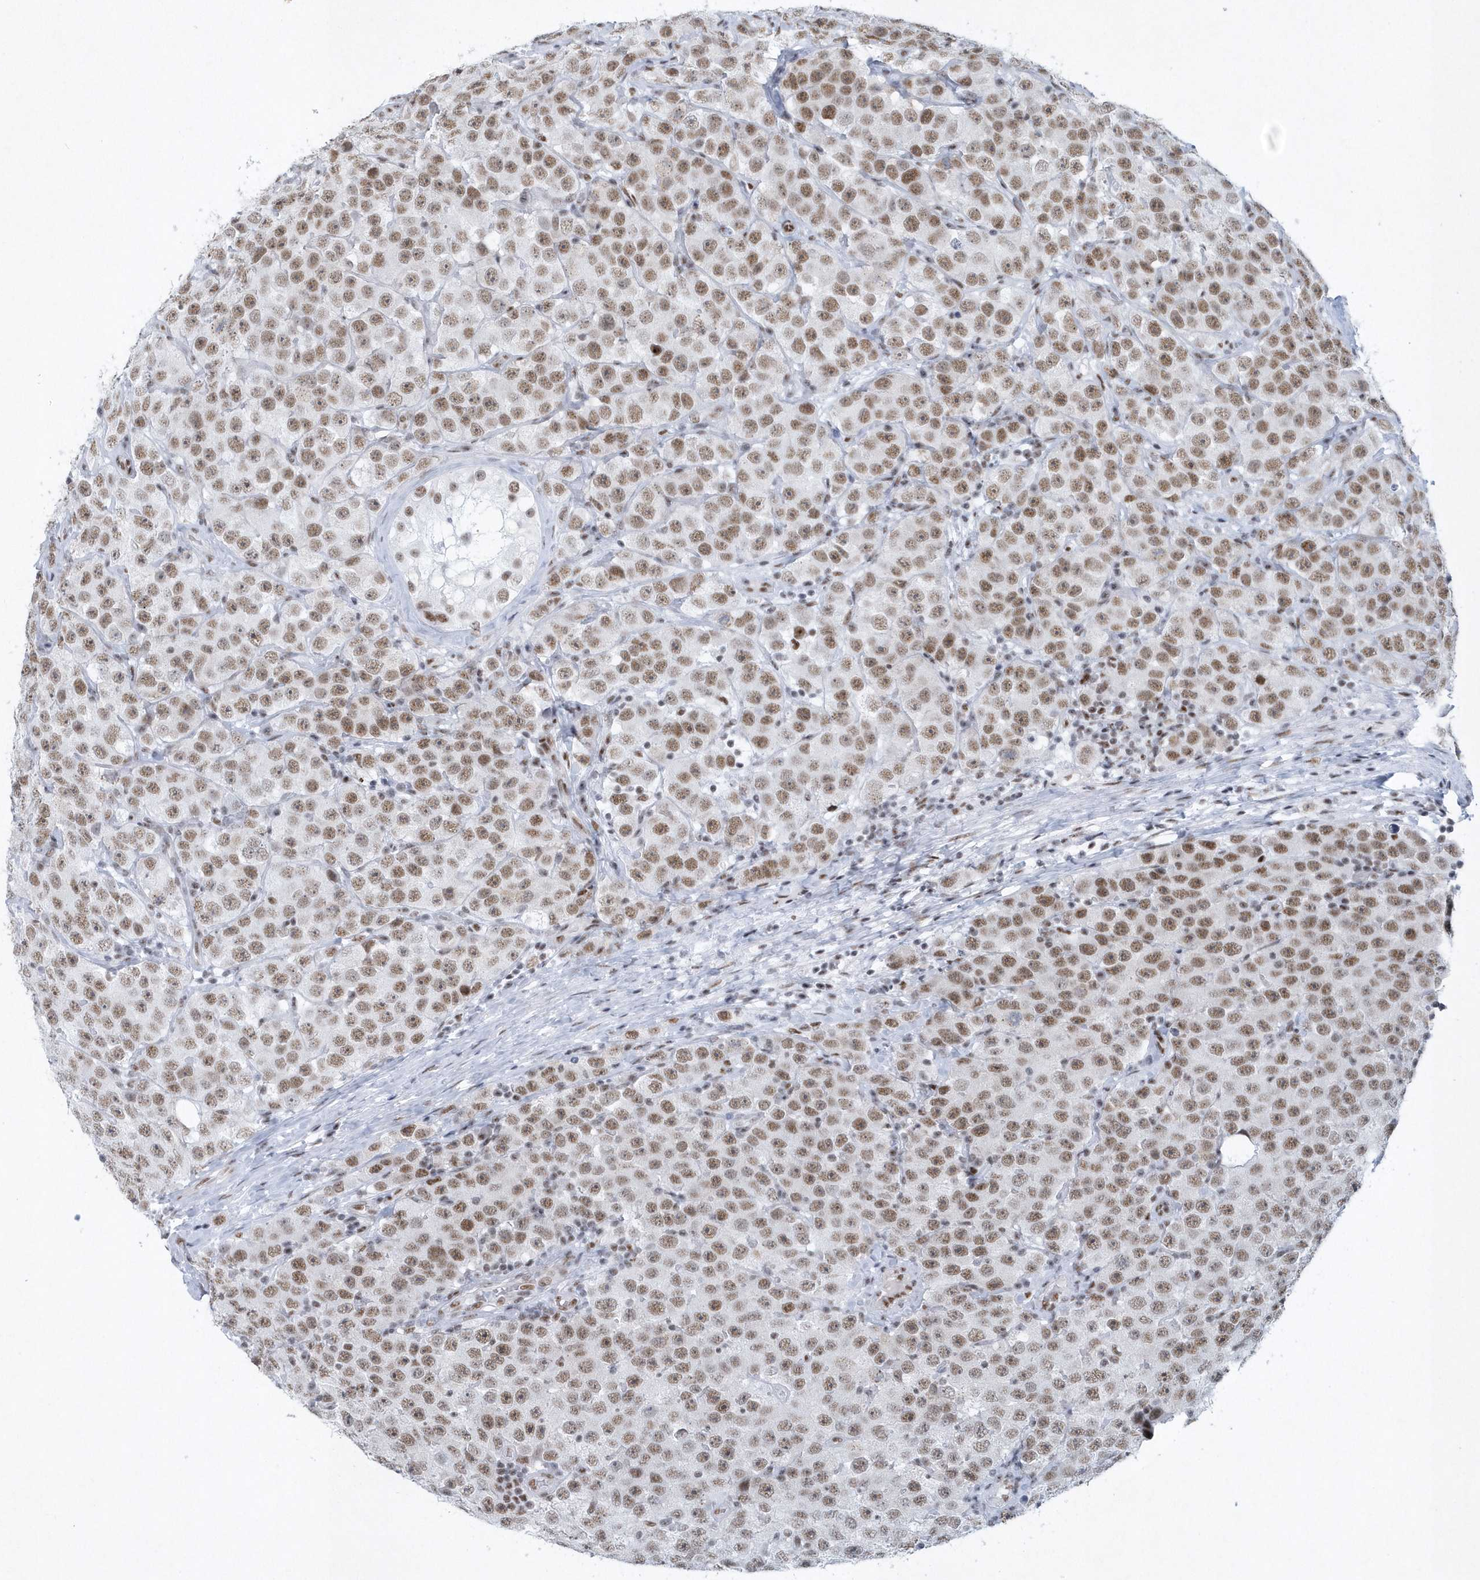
{"staining": {"intensity": "moderate", "quantity": ">75%", "location": "nuclear"}, "tissue": "testis cancer", "cell_type": "Tumor cells", "image_type": "cancer", "snomed": [{"axis": "morphology", "description": "Seminoma, NOS"}, {"axis": "topography", "description": "Testis"}], "caption": "Human testis cancer stained with a brown dye displays moderate nuclear positive positivity in approximately >75% of tumor cells.", "gene": "DCLRE1A", "patient": {"sex": "male", "age": 28}}